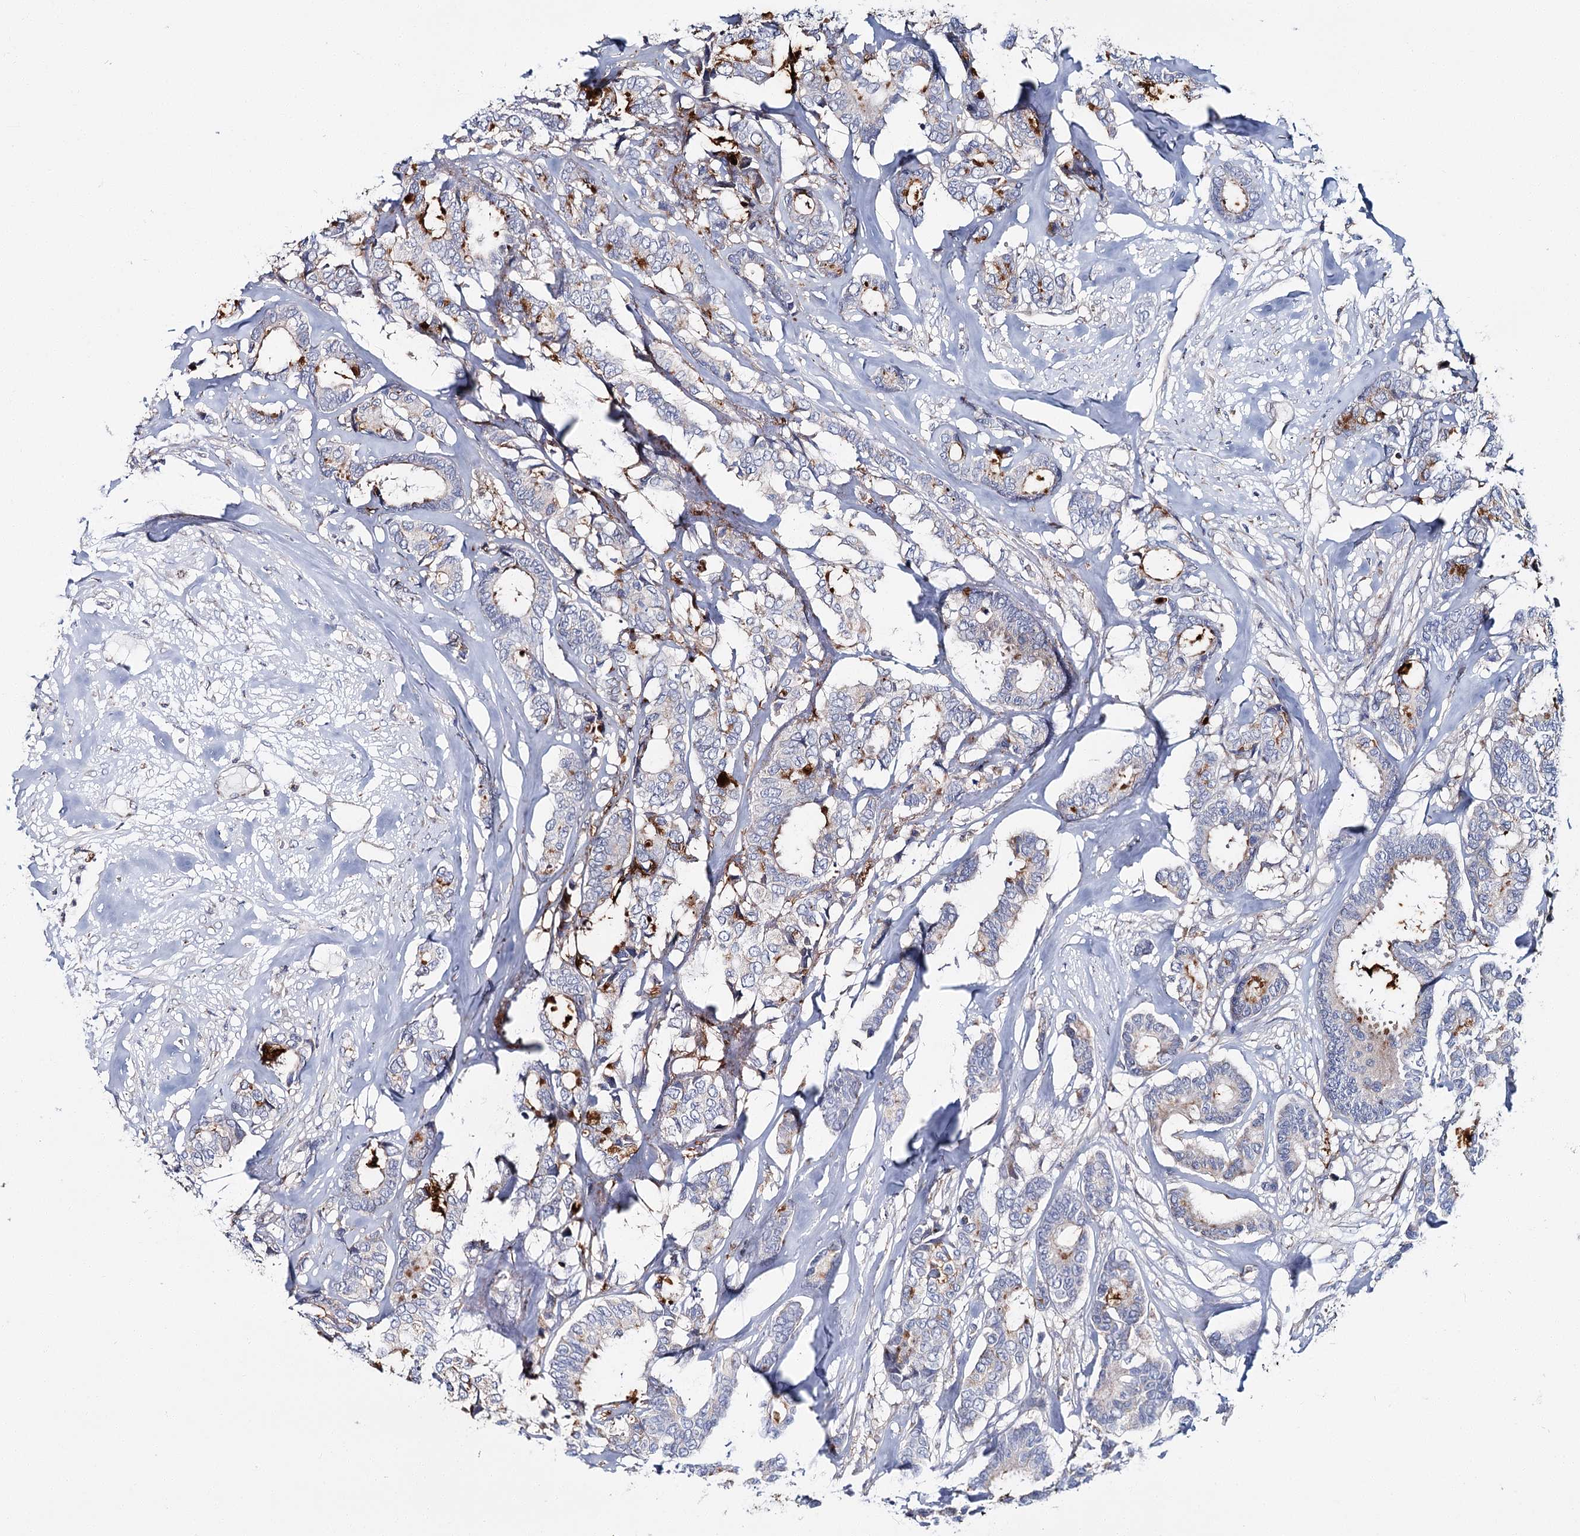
{"staining": {"intensity": "moderate", "quantity": "<25%", "location": "cytoplasmic/membranous"}, "tissue": "breast cancer", "cell_type": "Tumor cells", "image_type": "cancer", "snomed": [{"axis": "morphology", "description": "Duct carcinoma"}, {"axis": "topography", "description": "Breast"}], "caption": "Immunohistochemistry photomicrograph of neoplastic tissue: human breast cancer (infiltrating ductal carcinoma) stained using IHC shows low levels of moderate protein expression localized specifically in the cytoplasmic/membranous of tumor cells, appearing as a cytoplasmic/membranous brown color.", "gene": "CPLANE1", "patient": {"sex": "female", "age": 87}}